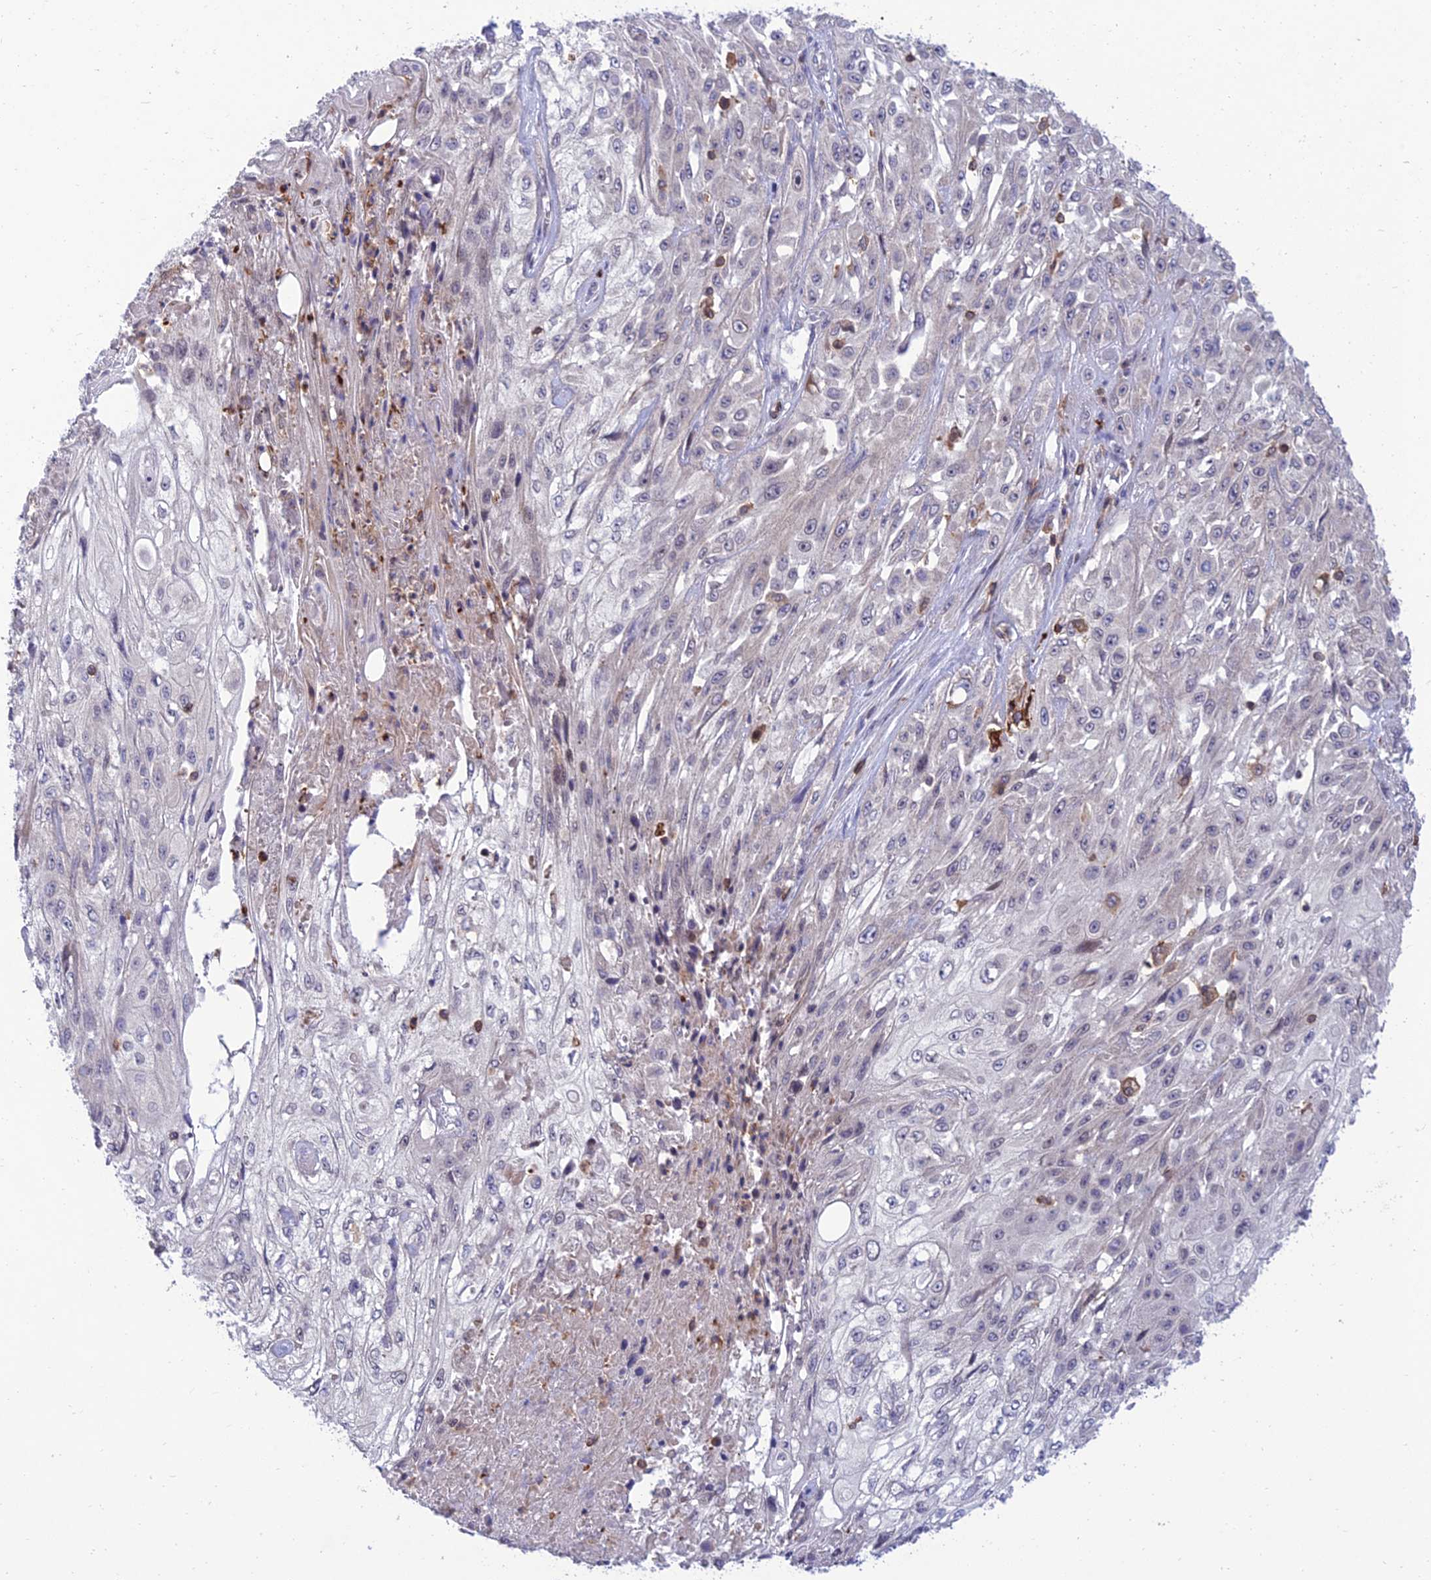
{"staining": {"intensity": "negative", "quantity": "none", "location": "none"}, "tissue": "skin cancer", "cell_type": "Tumor cells", "image_type": "cancer", "snomed": [{"axis": "morphology", "description": "Squamous cell carcinoma, NOS"}, {"axis": "morphology", "description": "Squamous cell carcinoma, metastatic, NOS"}, {"axis": "topography", "description": "Skin"}, {"axis": "topography", "description": "Lymph node"}], "caption": "Squamous cell carcinoma (skin) stained for a protein using immunohistochemistry (IHC) displays no staining tumor cells.", "gene": "FAM76A", "patient": {"sex": "male", "age": 75}}